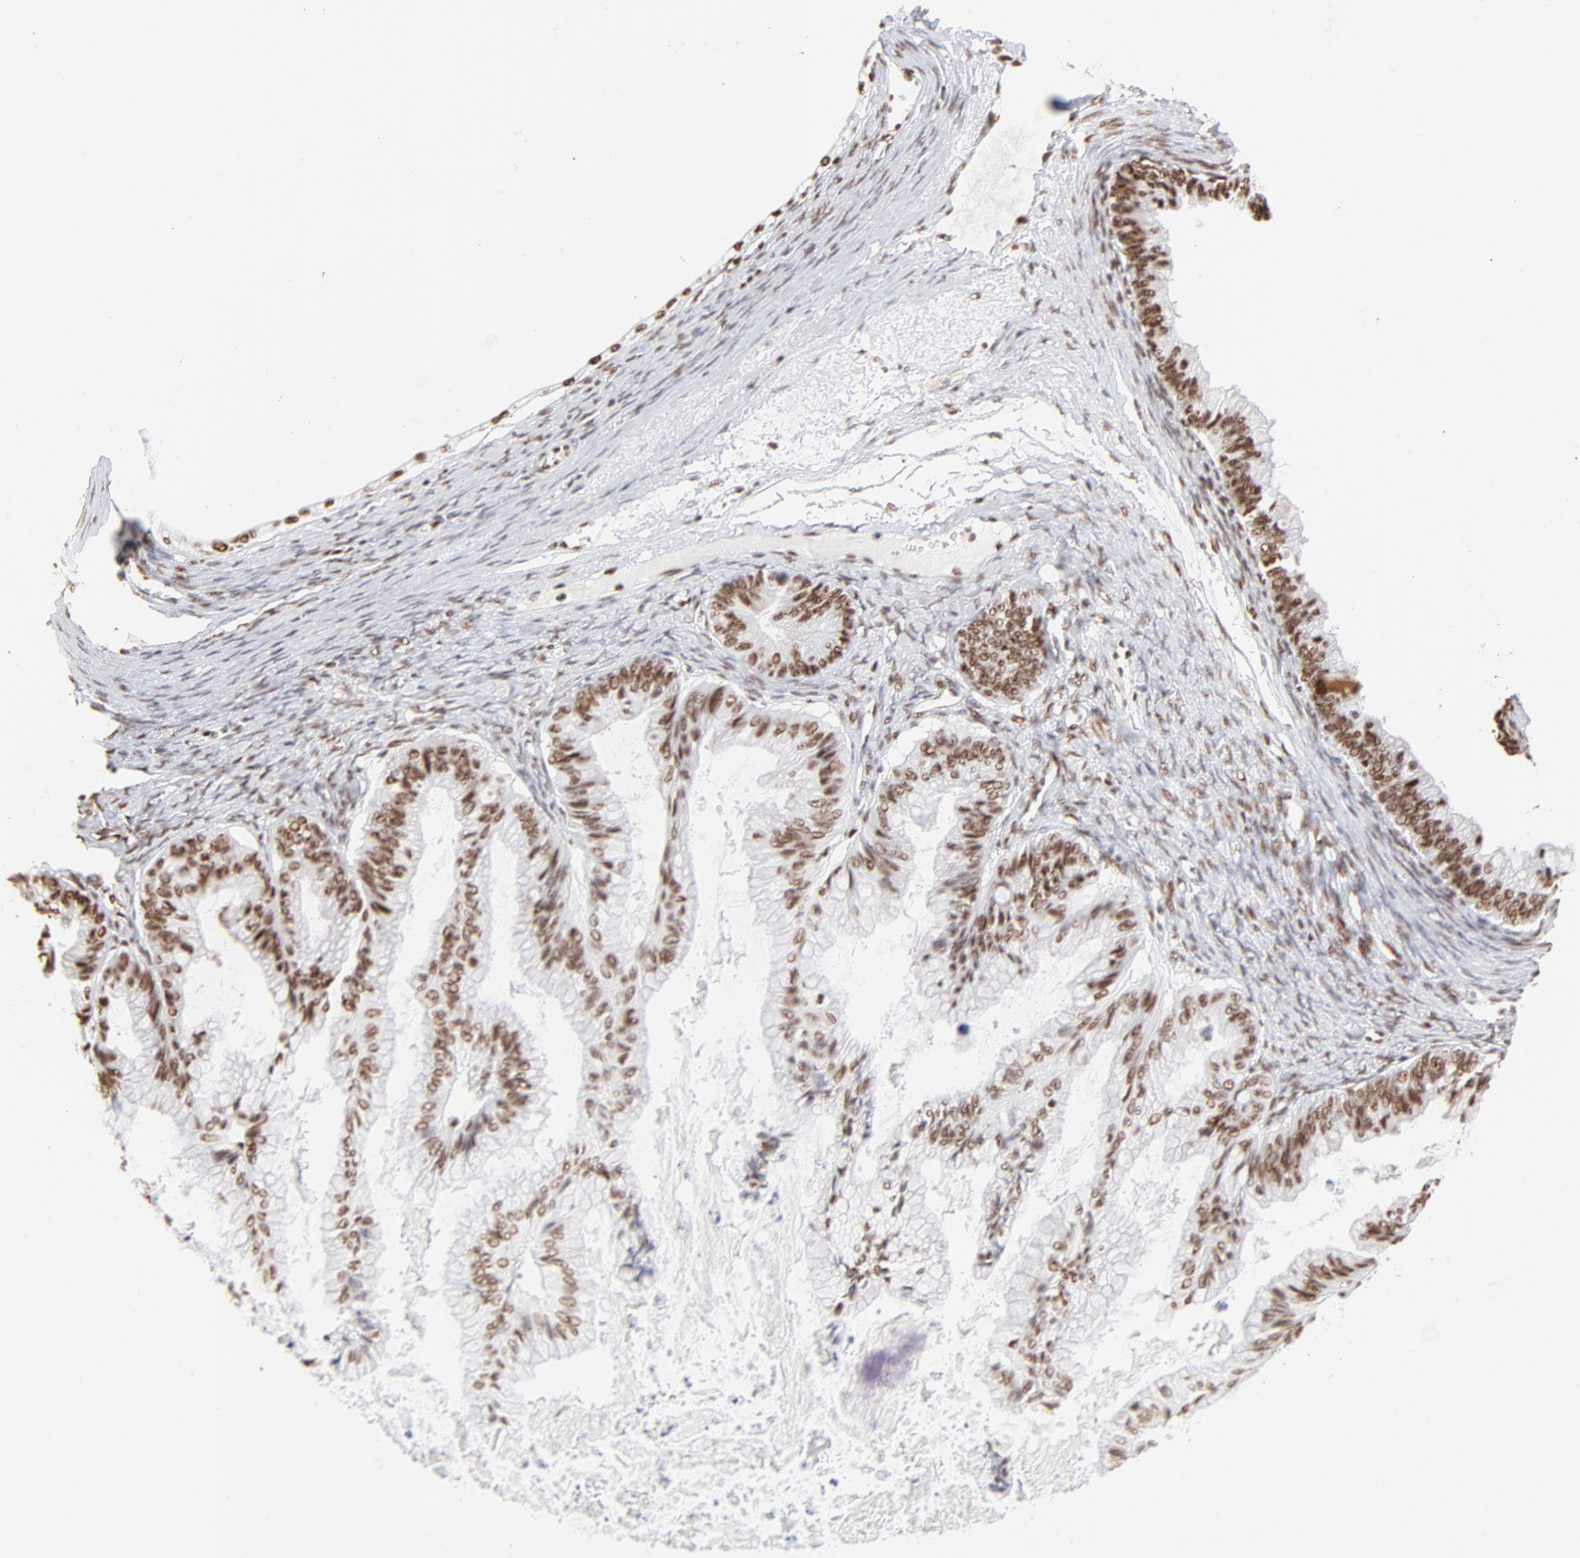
{"staining": {"intensity": "moderate", "quantity": ">75%", "location": "nuclear"}, "tissue": "ovarian cancer", "cell_type": "Tumor cells", "image_type": "cancer", "snomed": [{"axis": "morphology", "description": "Cystadenocarcinoma, mucinous, NOS"}, {"axis": "topography", "description": "Ovary"}], "caption": "Ovarian mucinous cystadenocarcinoma tissue shows moderate nuclear expression in about >75% of tumor cells, visualized by immunohistochemistry.", "gene": "TARDBP", "patient": {"sex": "female", "age": 57}}